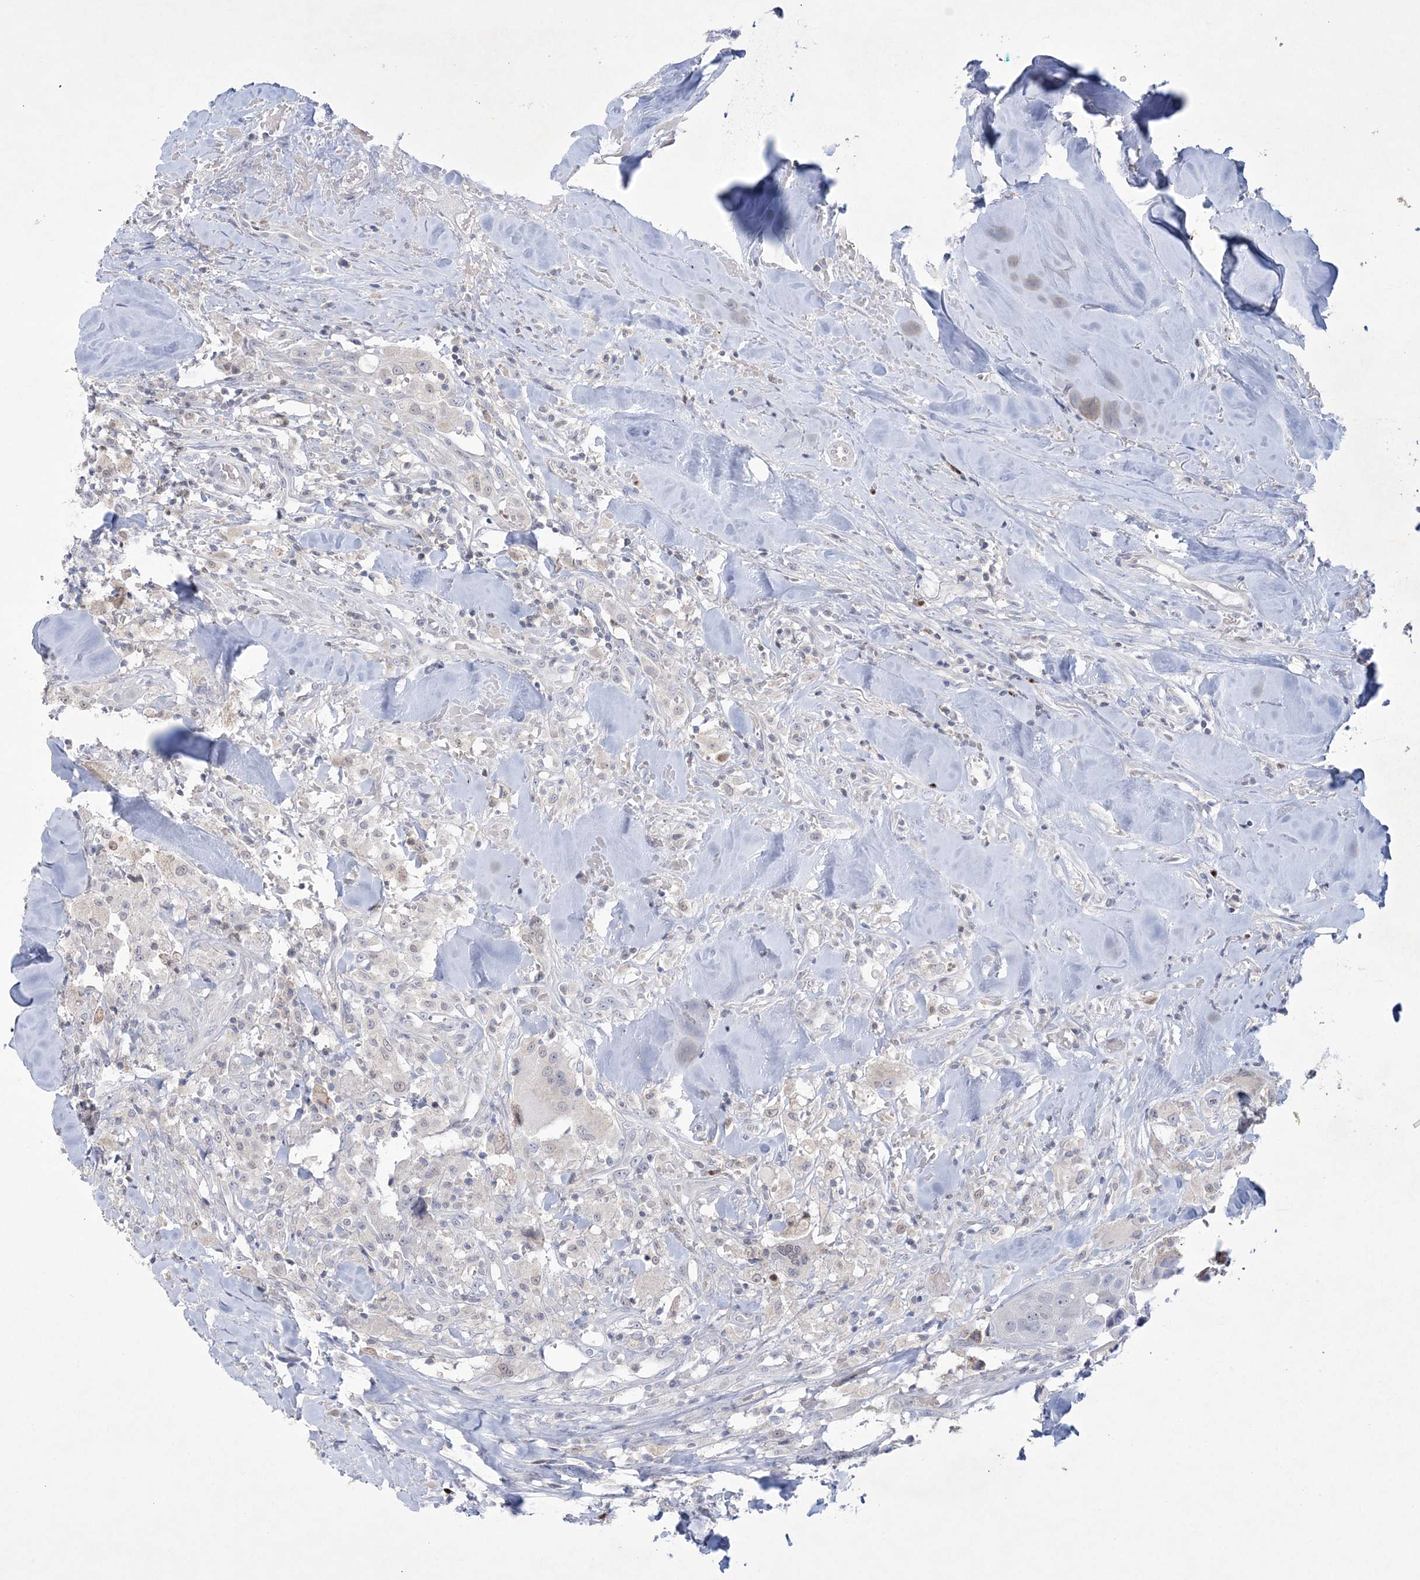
{"staining": {"intensity": "negative", "quantity": "none", "location": "none"}, "tissue": "head and neck cancer", "cell_type": "Tumor cells", "image_type": "cancer", "snomed": [{"axis": "morphology", "description": "Normal tissue, NOS"}, {"axis": "morphology", "description": "Squamous cell carcinoma, NOS"}, {"axis": "topography", "description": "Skeletal muscle"}, {"axis": "topography", "description": "Head-Neck"}], "caption": "High magnification brightfield microscopy of squamous cell carcinoma (head and neck) stained with DAB (3,3'-diaminobenzidine) (brown) and counterstained with hematoxylin (blue): tumor cells show no significant staining.", "gene": "WDR27", "patient": {"sex": "male", "age": 51}}